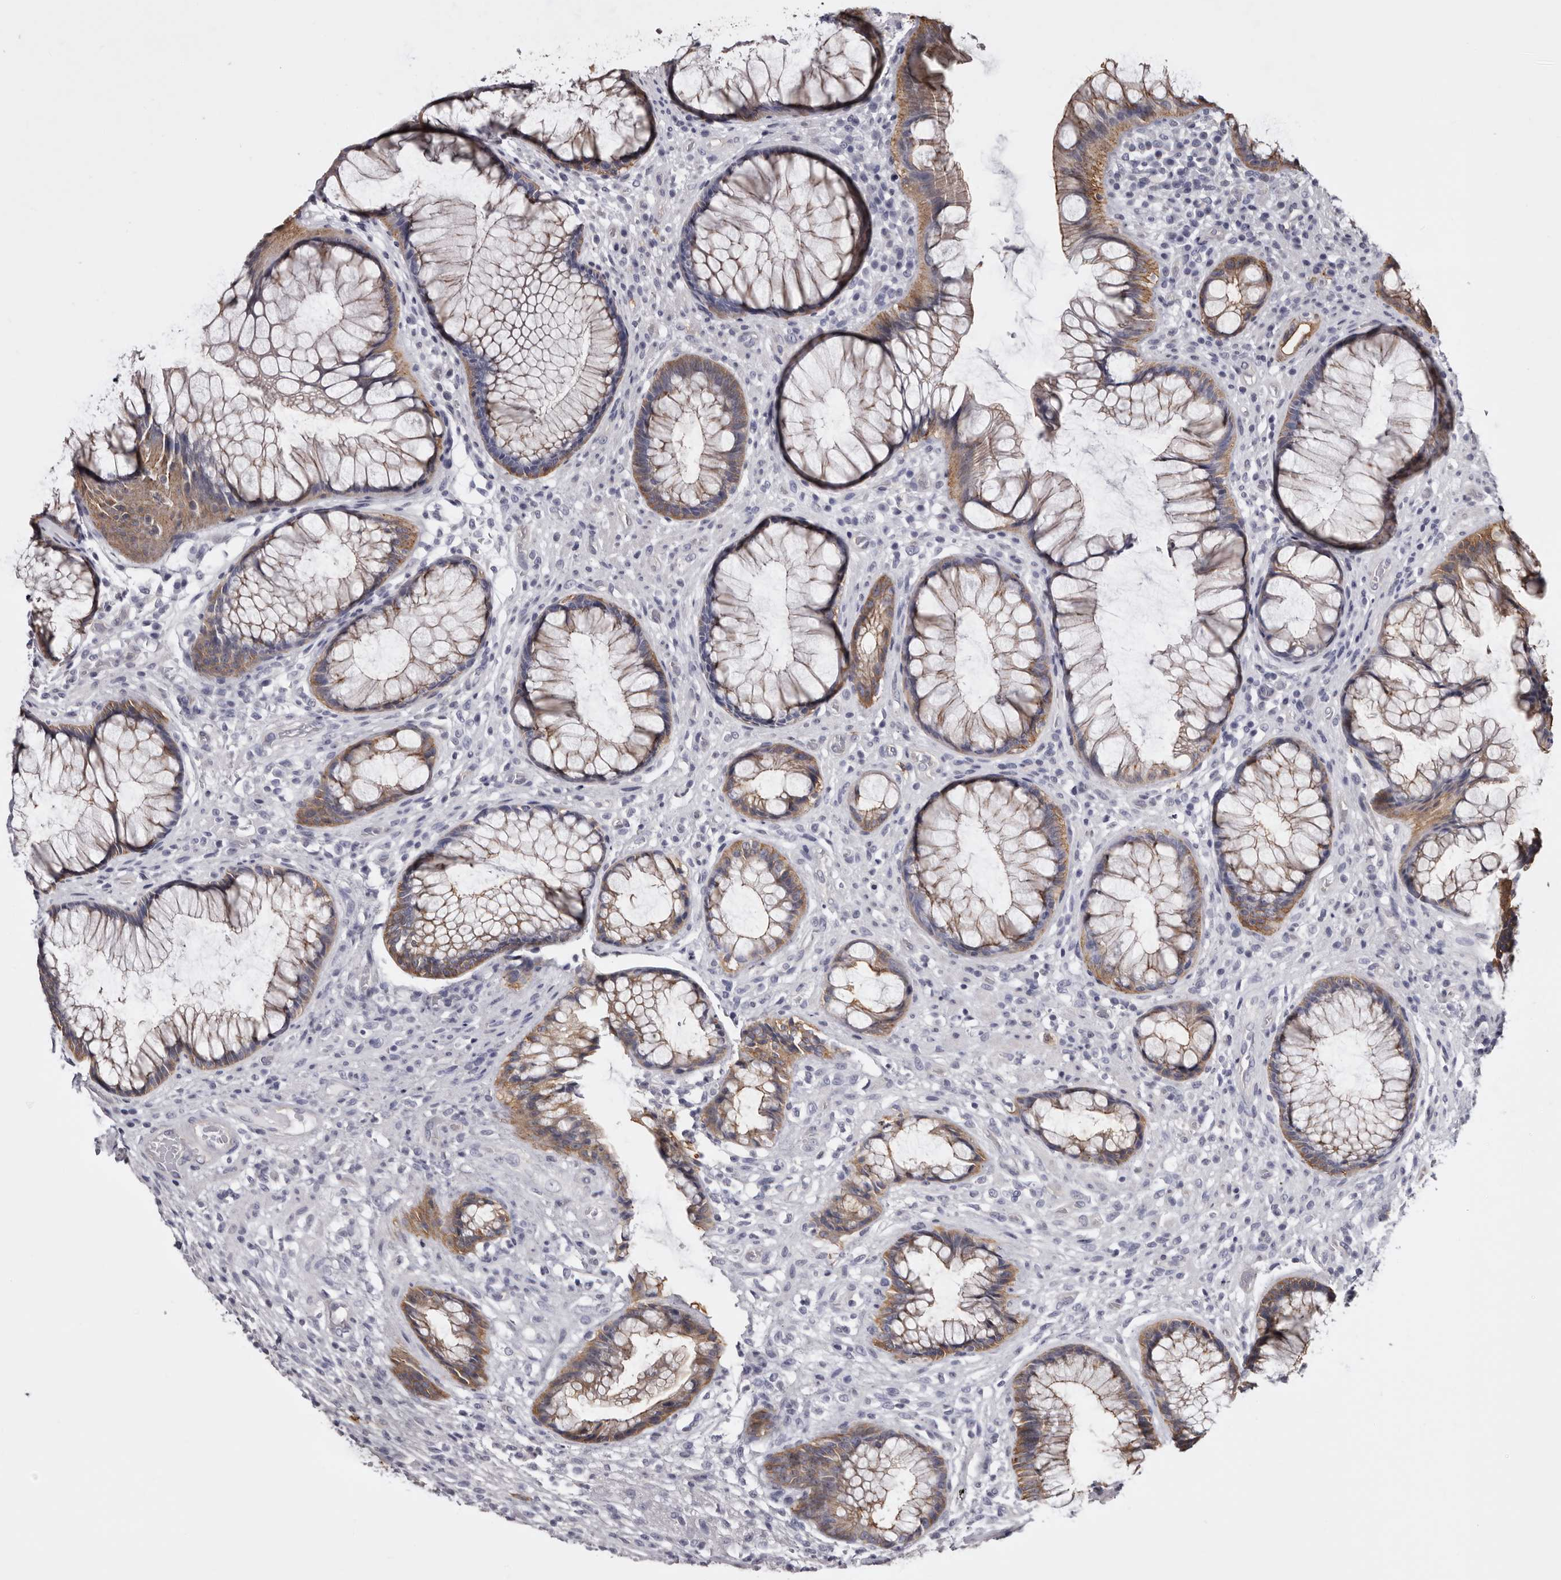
{"staining": {"intensity": "moderate", "quantity": ">75%", "location": "cytoplasmic/membranous"}, "tissue": "rectum", "cell_type": "Glandular cells", "image_type": "normal", "snomed": [{"axis": "morphology", "description": "Normal tissue, NOS"}, {"axis": "topography", "description": "Rectum"}], "caption": "Moderate cytoplasmic/membranous protein staining is identified in approximately >75% of glandular cells in rectum.", "gene": "LAD1", "patient": {"sex": "male", "age": 51}}